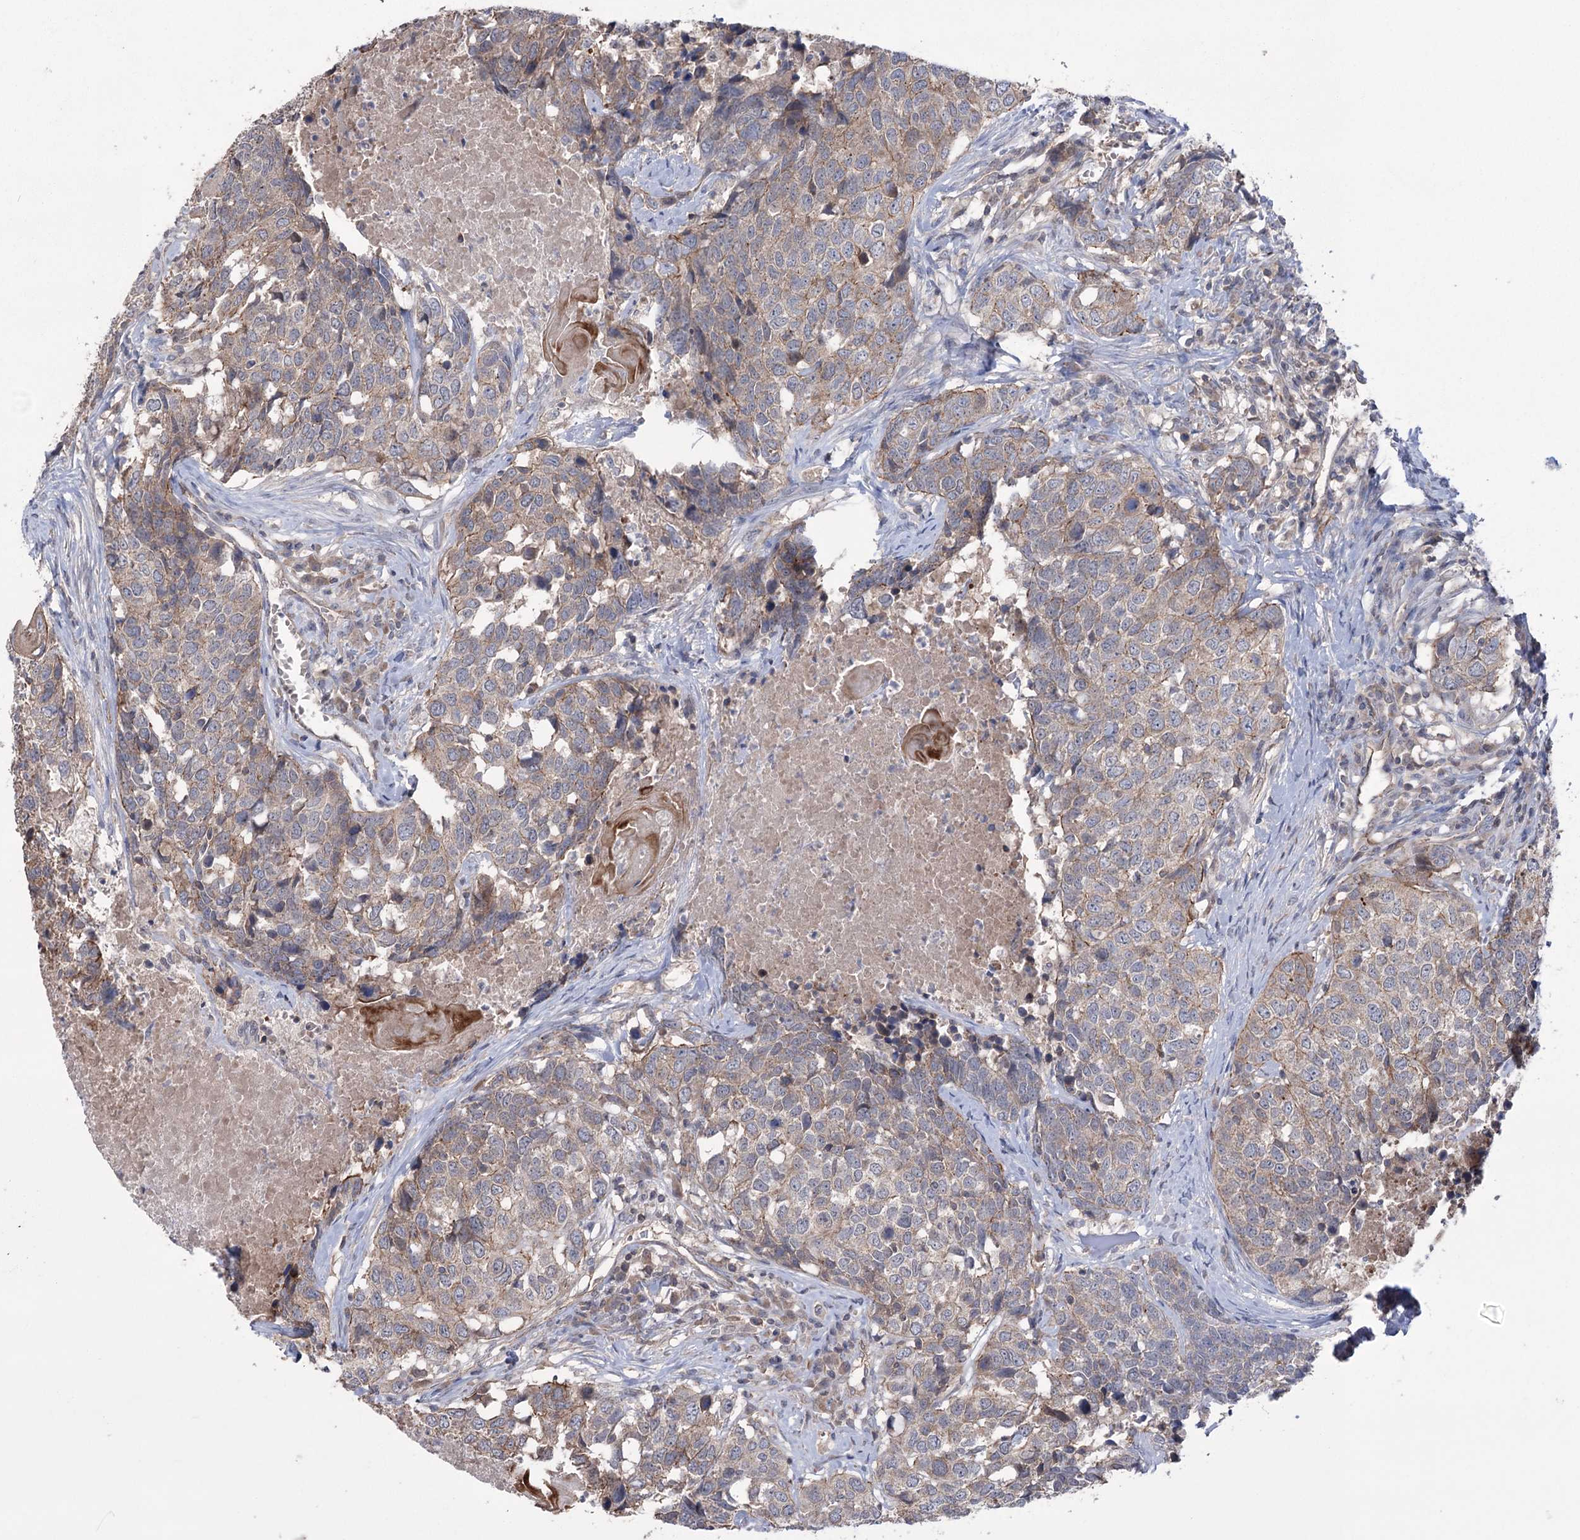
{"staining": {"intensity": "weak", "quantity": ">75%", "location": "cytoplasmic/membranous"}, "tissue": "head and neck cancer", "cell_type": "Tumor cells", "image_type": "cancer", "snomed": [{"axis": "morphology", "description": "Squamous cell carcinoma, NOS"}, {"axis": "topography", "description": "Head-Neck"}], "caption": "The immunohistochemical stain shows weak cytoplasmic/membranous staining in tumor cells of squamous cell carcinoma (head and neck) tissue. (DAB = brown stain, brightfield microscopy at high magnification).", "gene": "TRIM71", "patient": {"sex": "male", "age": 66}}